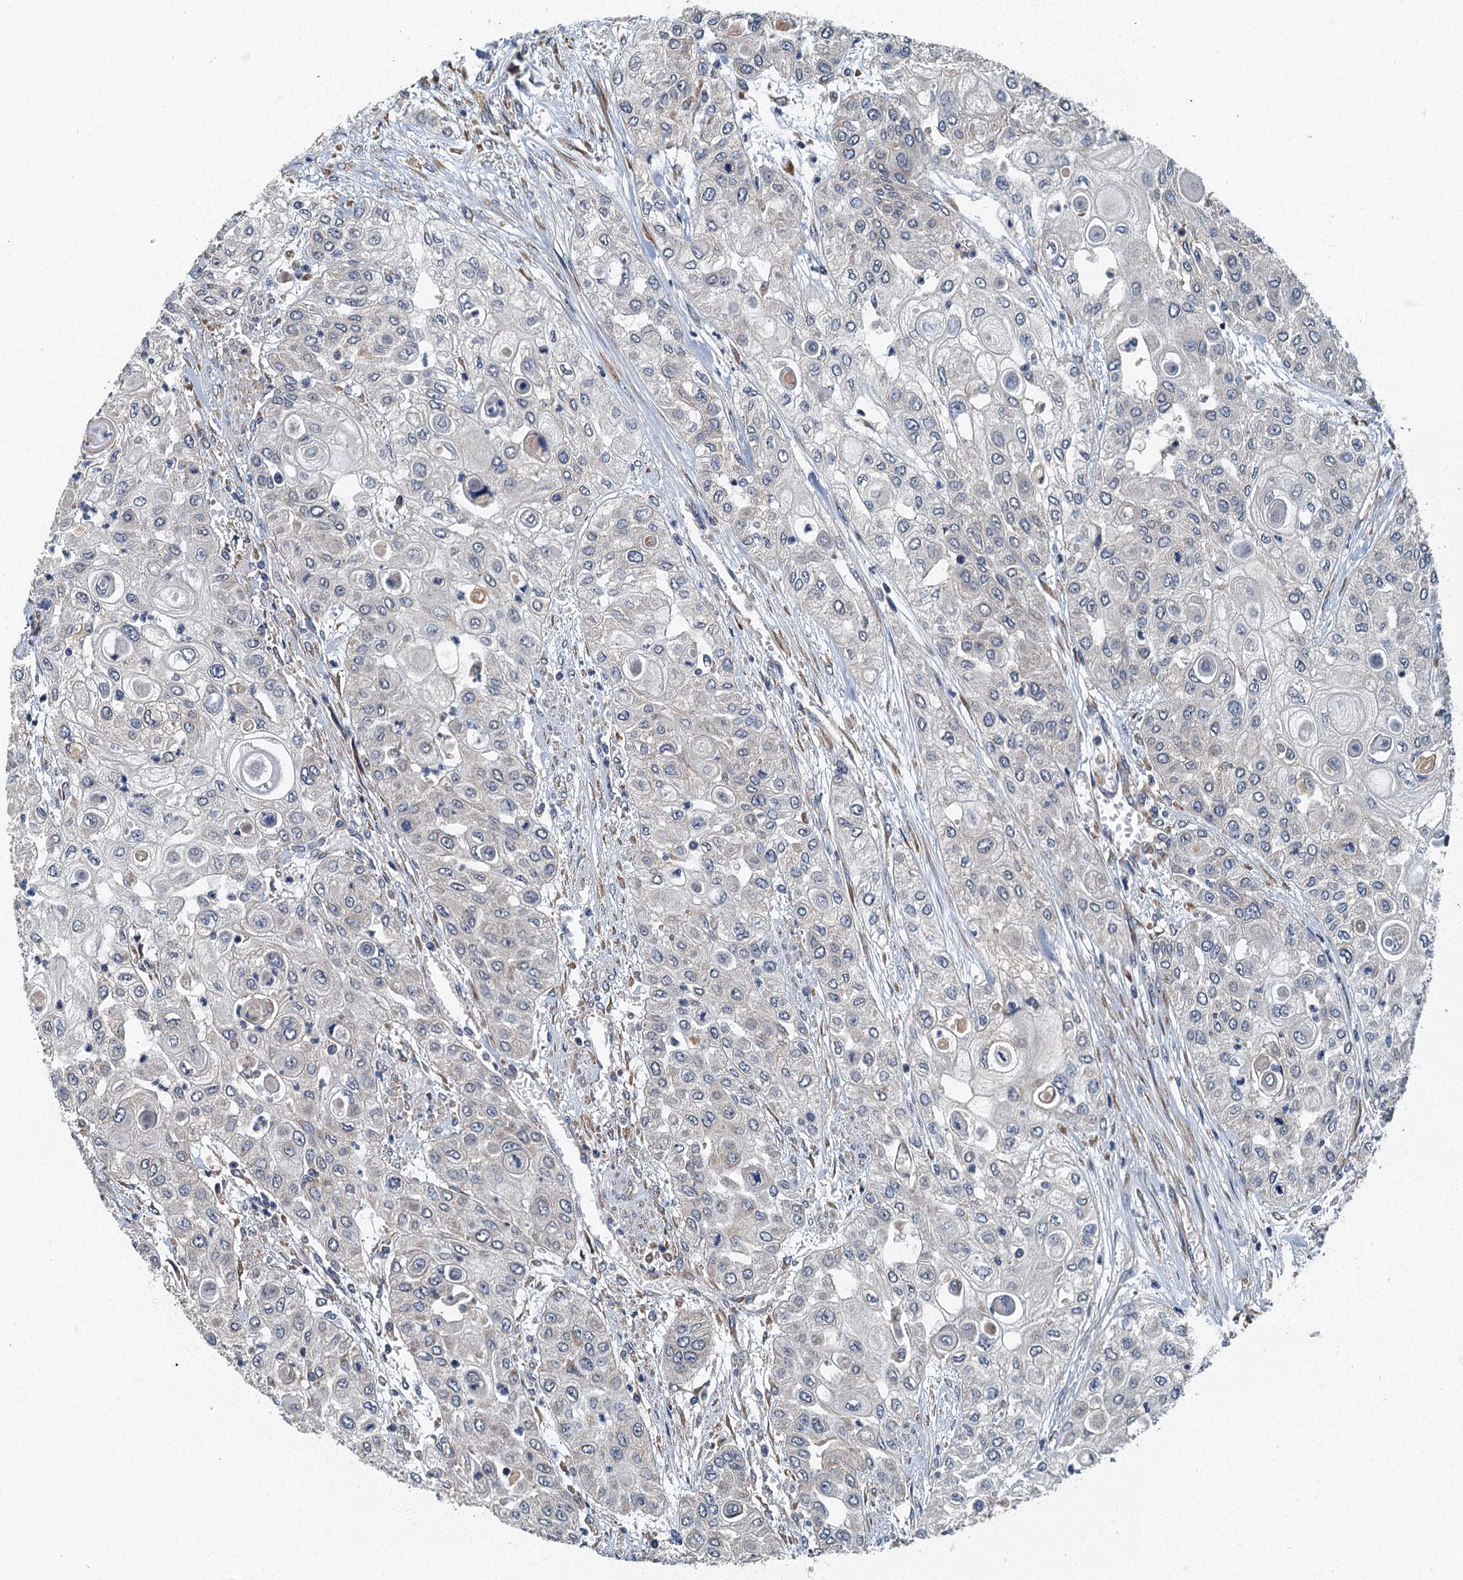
{"staining": {"intensity": "negative", "quantity": "none", "location": "none"}, "tissue": "urothelial cancer", "cell_type": "Tumor cells", "image_type": "cancer", "snomed": [{"axis": "morphology", "description": "Urothelial carcinoma, High grade"}, {"axis": "topography", "description": "Urinary bladder"}], "caption": "There is no significant staining in tumor cells of urothelial carcinoma (high-grade). (Immunohistochemistry (ihc), brightfield microscopy, high magnification).", "gene": "DDX49", "patient": {"sex": "female", "age": 79}}